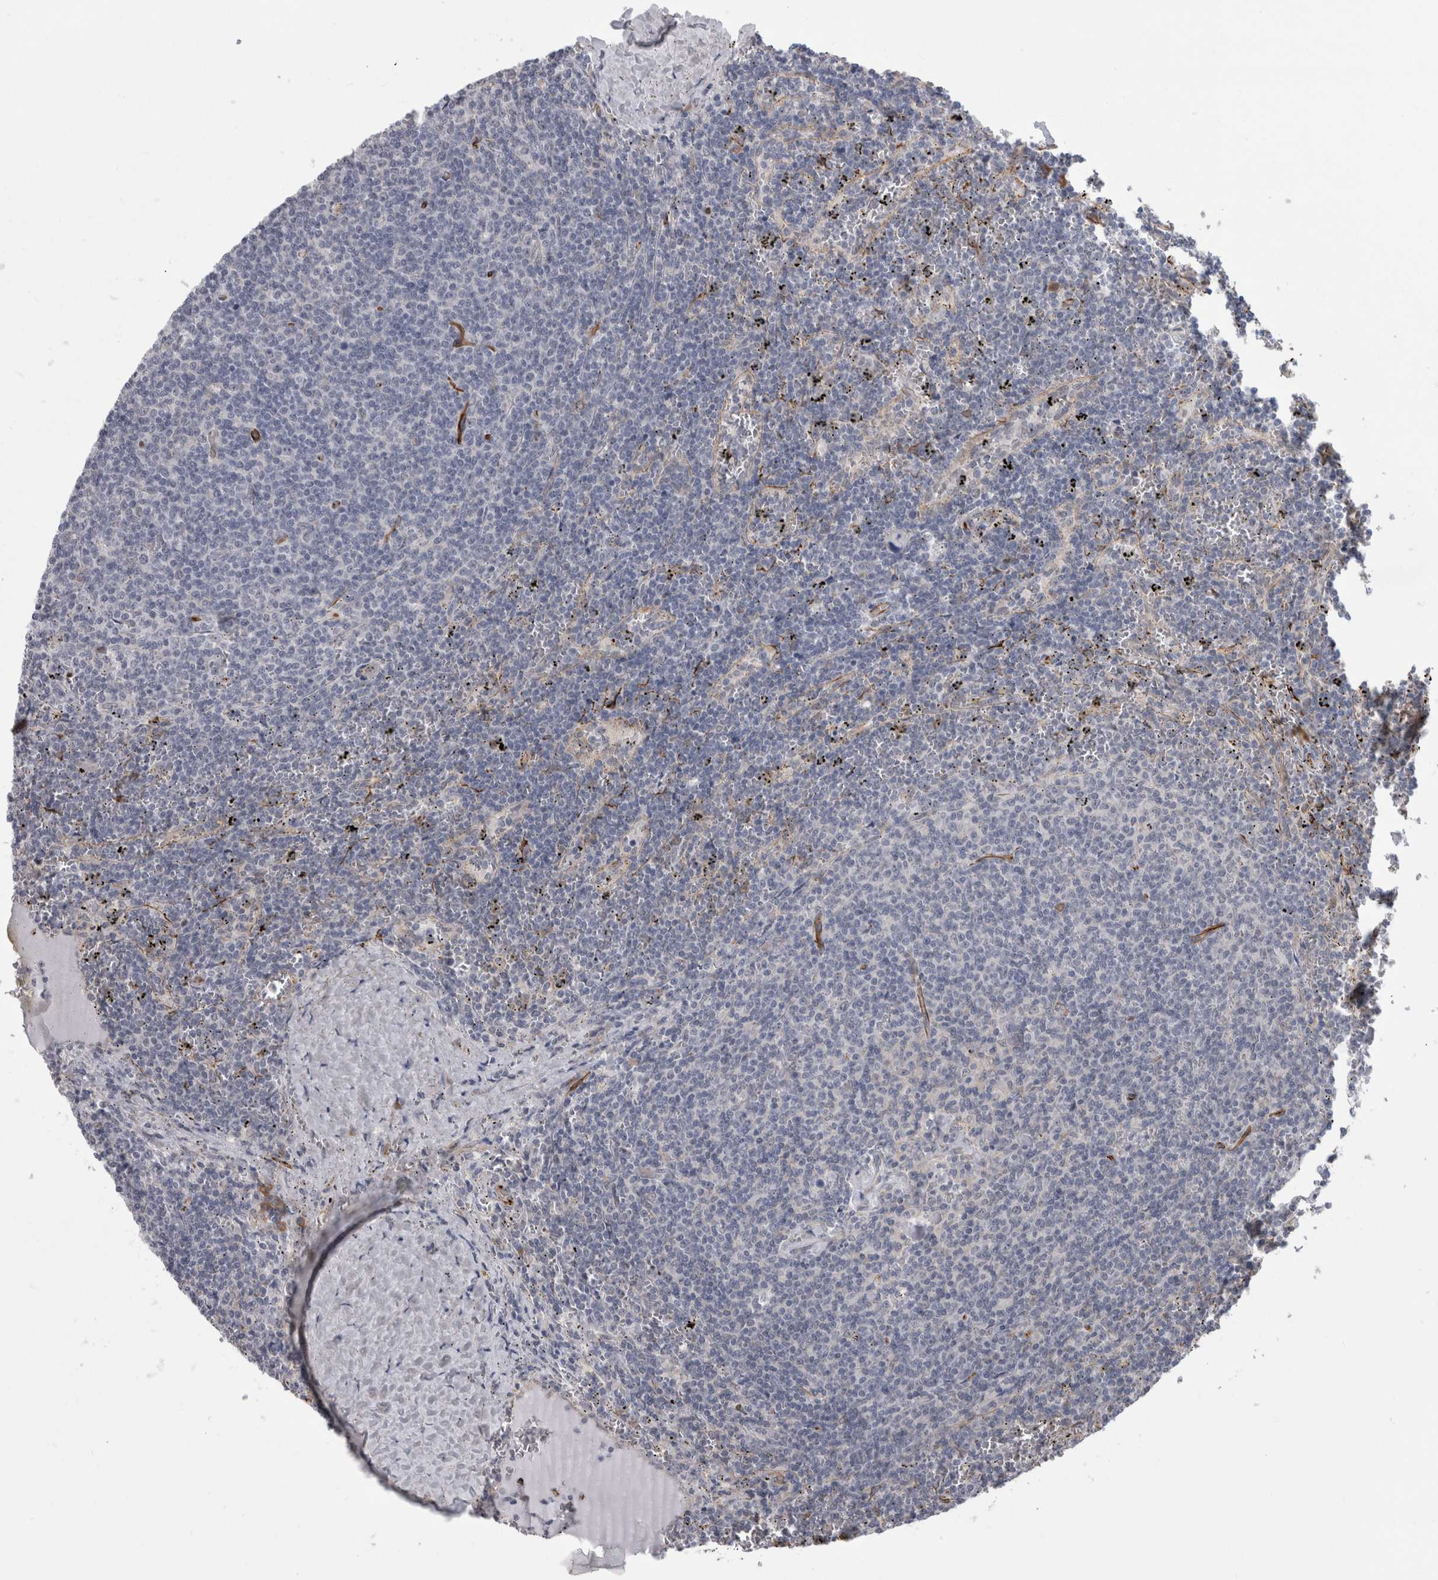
{"staining": {"intensity": "negative", "quantity": "none", "location": "none"}, "tissue": "lymphoma", "cell_type": "Tumor cells", "image_type": "cancer", "snomed": [{"axis": "morphology", "description": "Malignant lymphoma, non-Hodgkin's type, Low grade"}, {"axis": "topography", "description": "Spleen"}], "caption": "IHC image of human low-grade malignant lymphoma, non-Hodgkin's type stained for a protein (brown), which demonstrates no staining in tumor cells.", "gene": "FAM83H", "patient": {"sex": "female", "age": 50}}